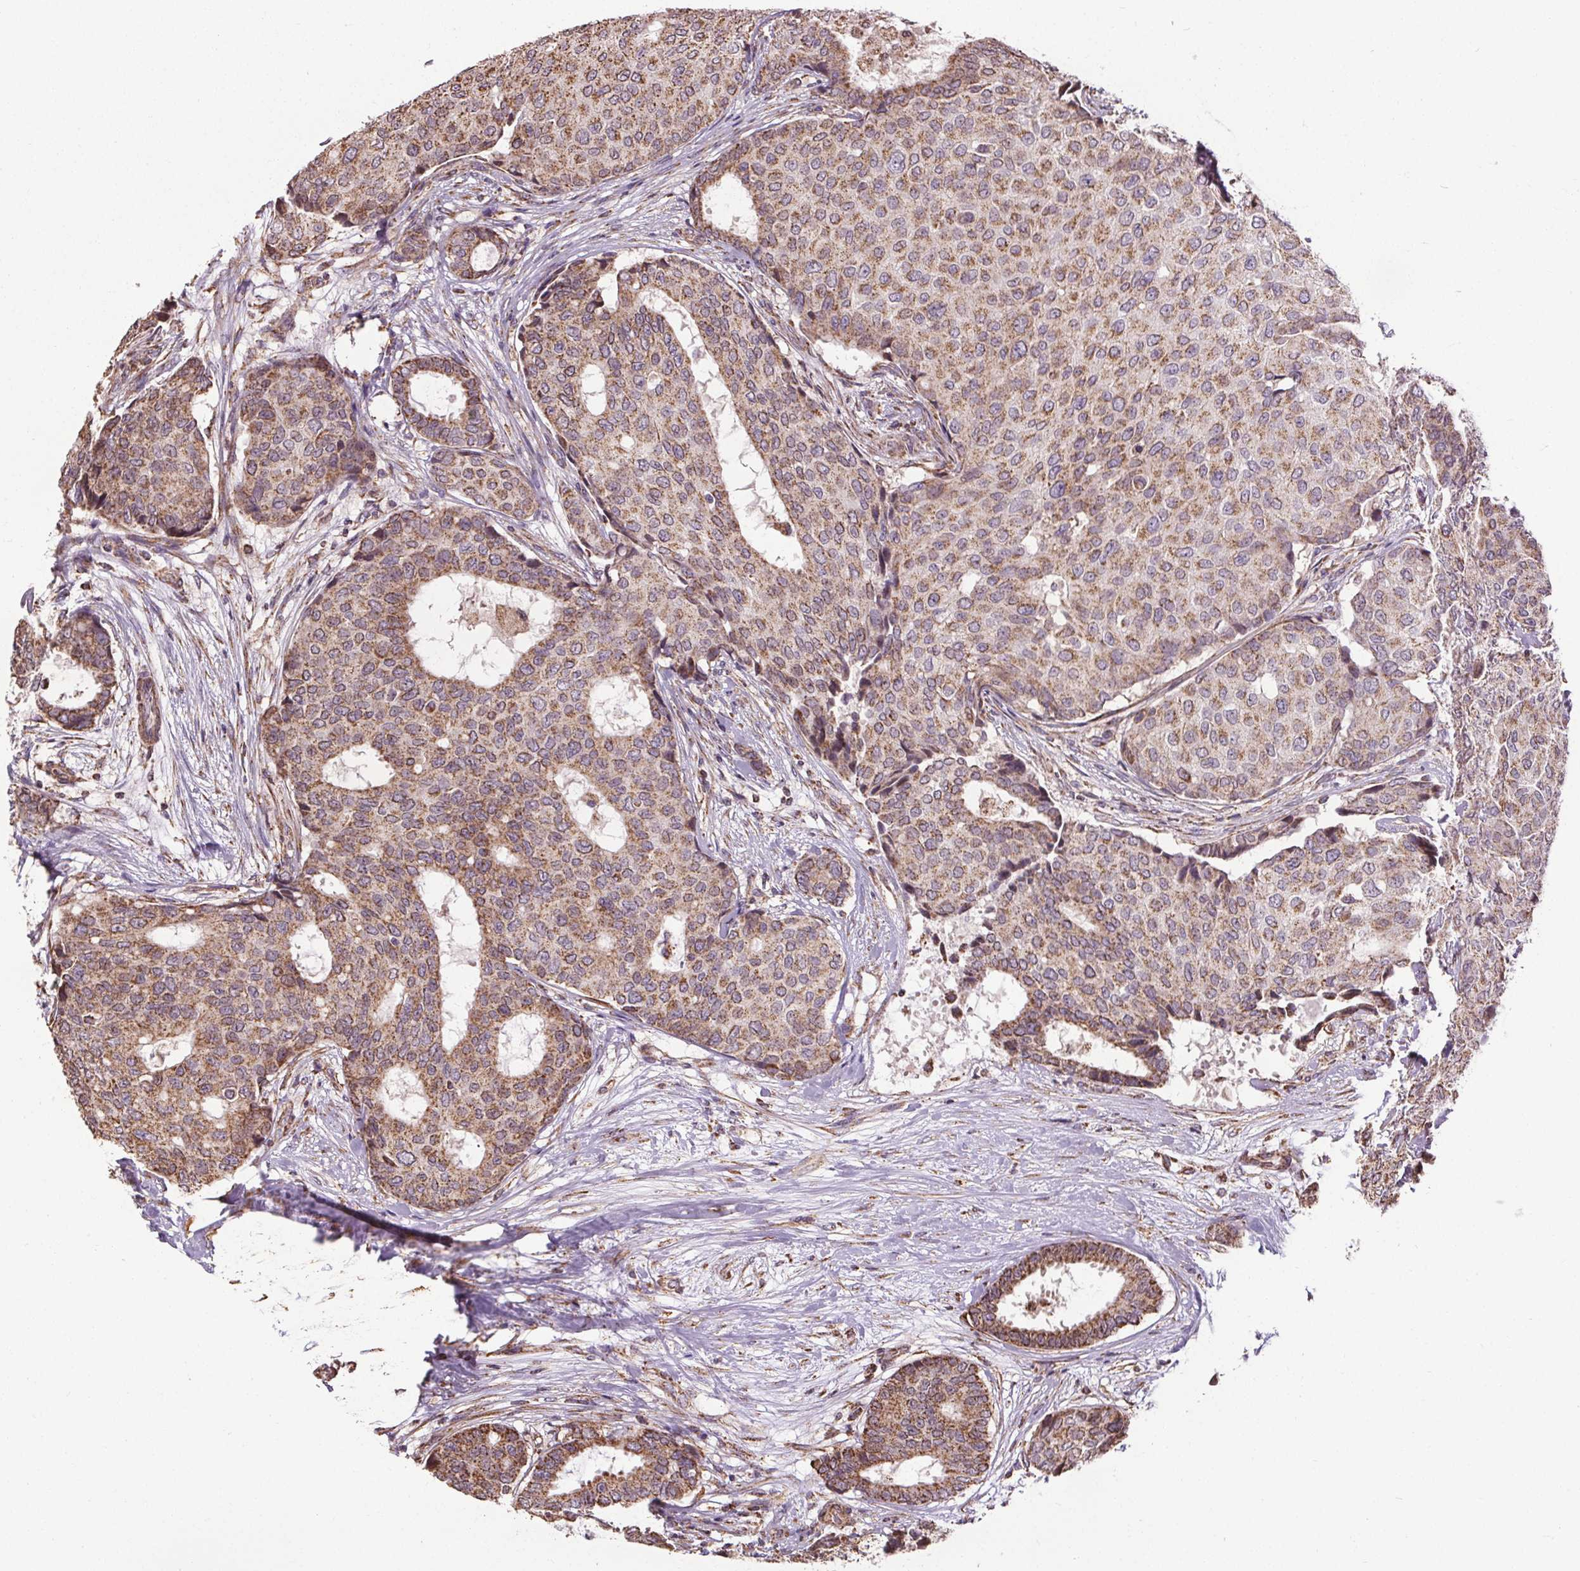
{"staining": {"intensity": "moderate", "quantity": ">75%", "location": "cytoplasmic/membranous"}, "tissue": "breast cancer", "cell_type": "Tumor cells", "image_type": "cancer", "snomed": [{"axis": "morphology", "description": "Duct carcinoma"}, {"axis": "topography", "description": "Breast"}], "caption": "Protein expression analysis of human breast cancer (invasive ductal carcinoma) reveals moderate cytoplasmic/membranous positivity in about >75% of tumor cells. Immunohistochemistry (ihc) stains the protein of interest in brown and the nuclei are stained blue.", "gene": "ZNF548", "patient": {"sex": "female", "age": 75}}